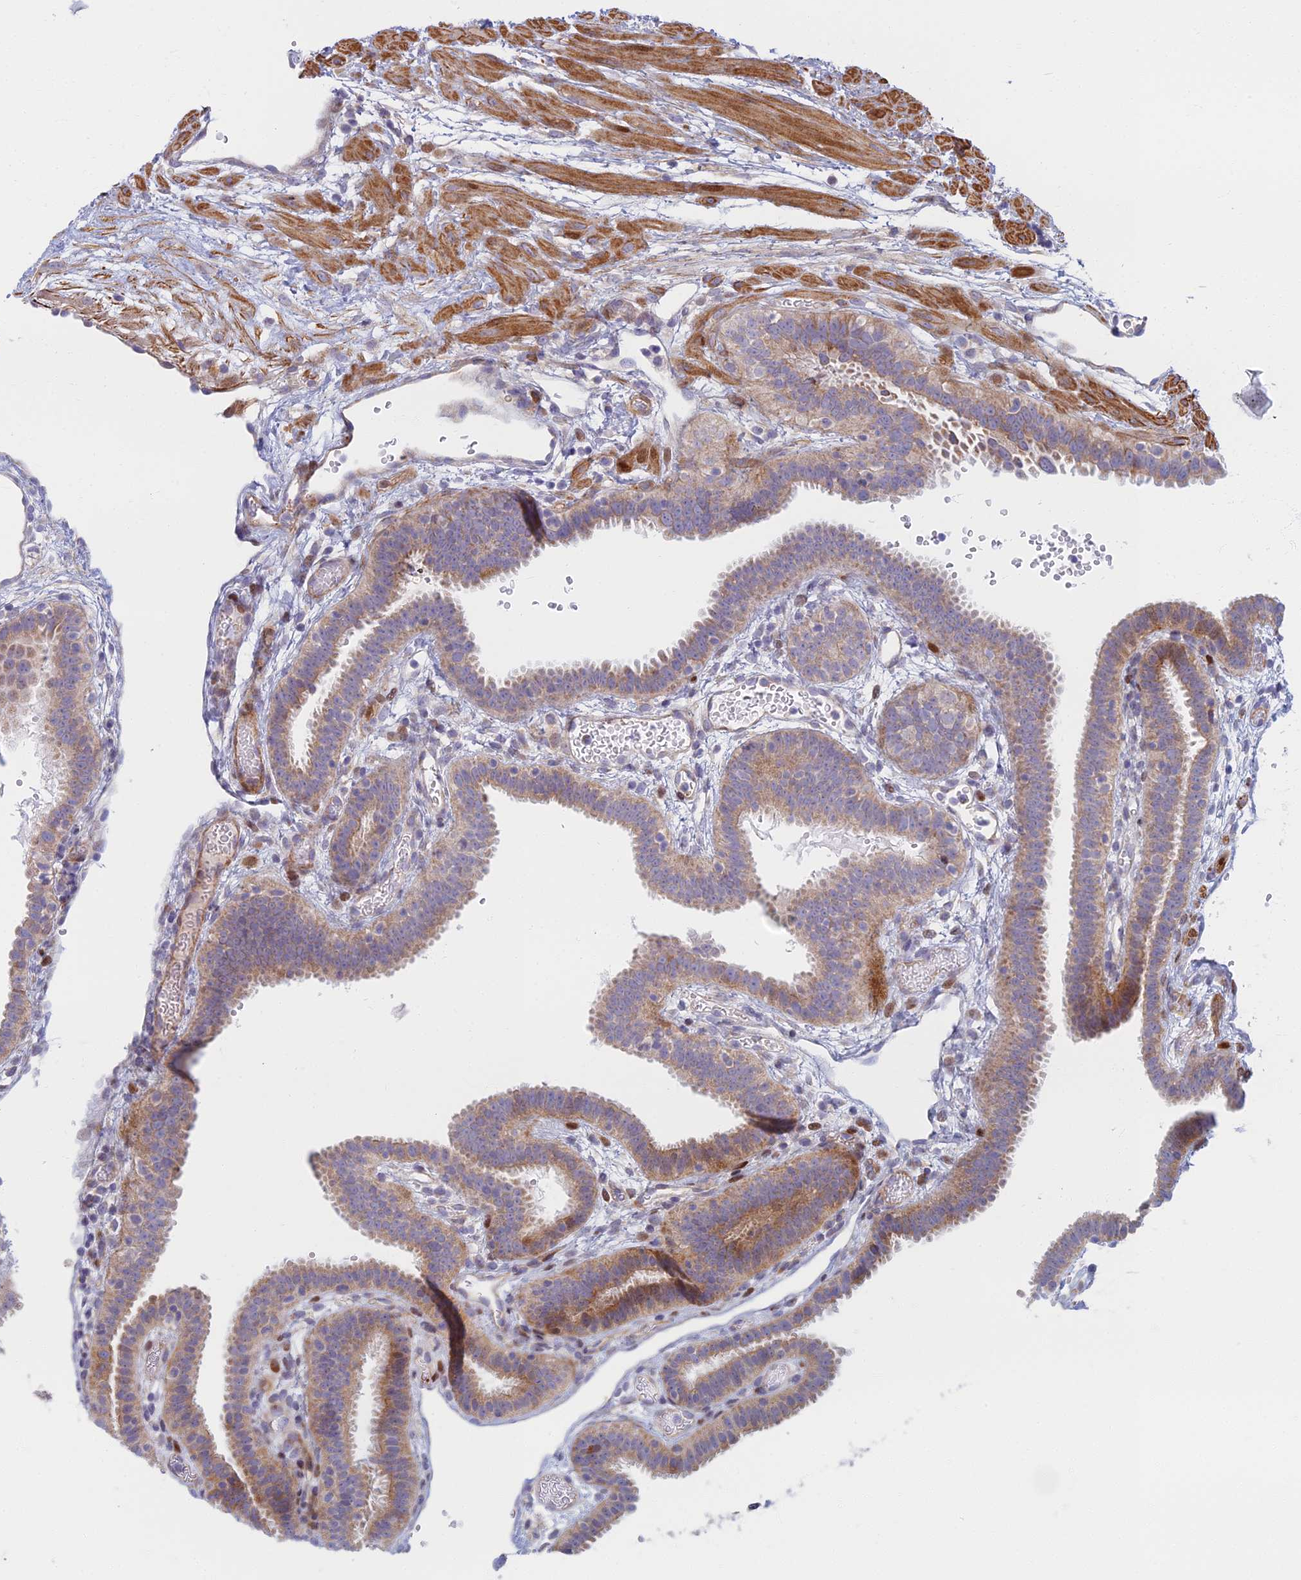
{"staining": {"intensity": "weak", "quantity": "25%-75%", "location": "cytoplasmic/membranous"}, "tissue": "fallopian tube", "cell_type": "Glandular cells", "image_type": "normal", "snomed": [{"axis": "morphology", "description": "Normal tissue, NOS"}, {"axis": "topography", "description": "Fallopian tube"}], "caption": "Weak cytoplasmic/membranous positivity for a protein is appreciated in approximately 25%-75% of glandular cells of unremarkable fallopian tube using immunohistochemistry.", "gene": "C15orf40", "patient": {"sex": "female", "age": 37}}